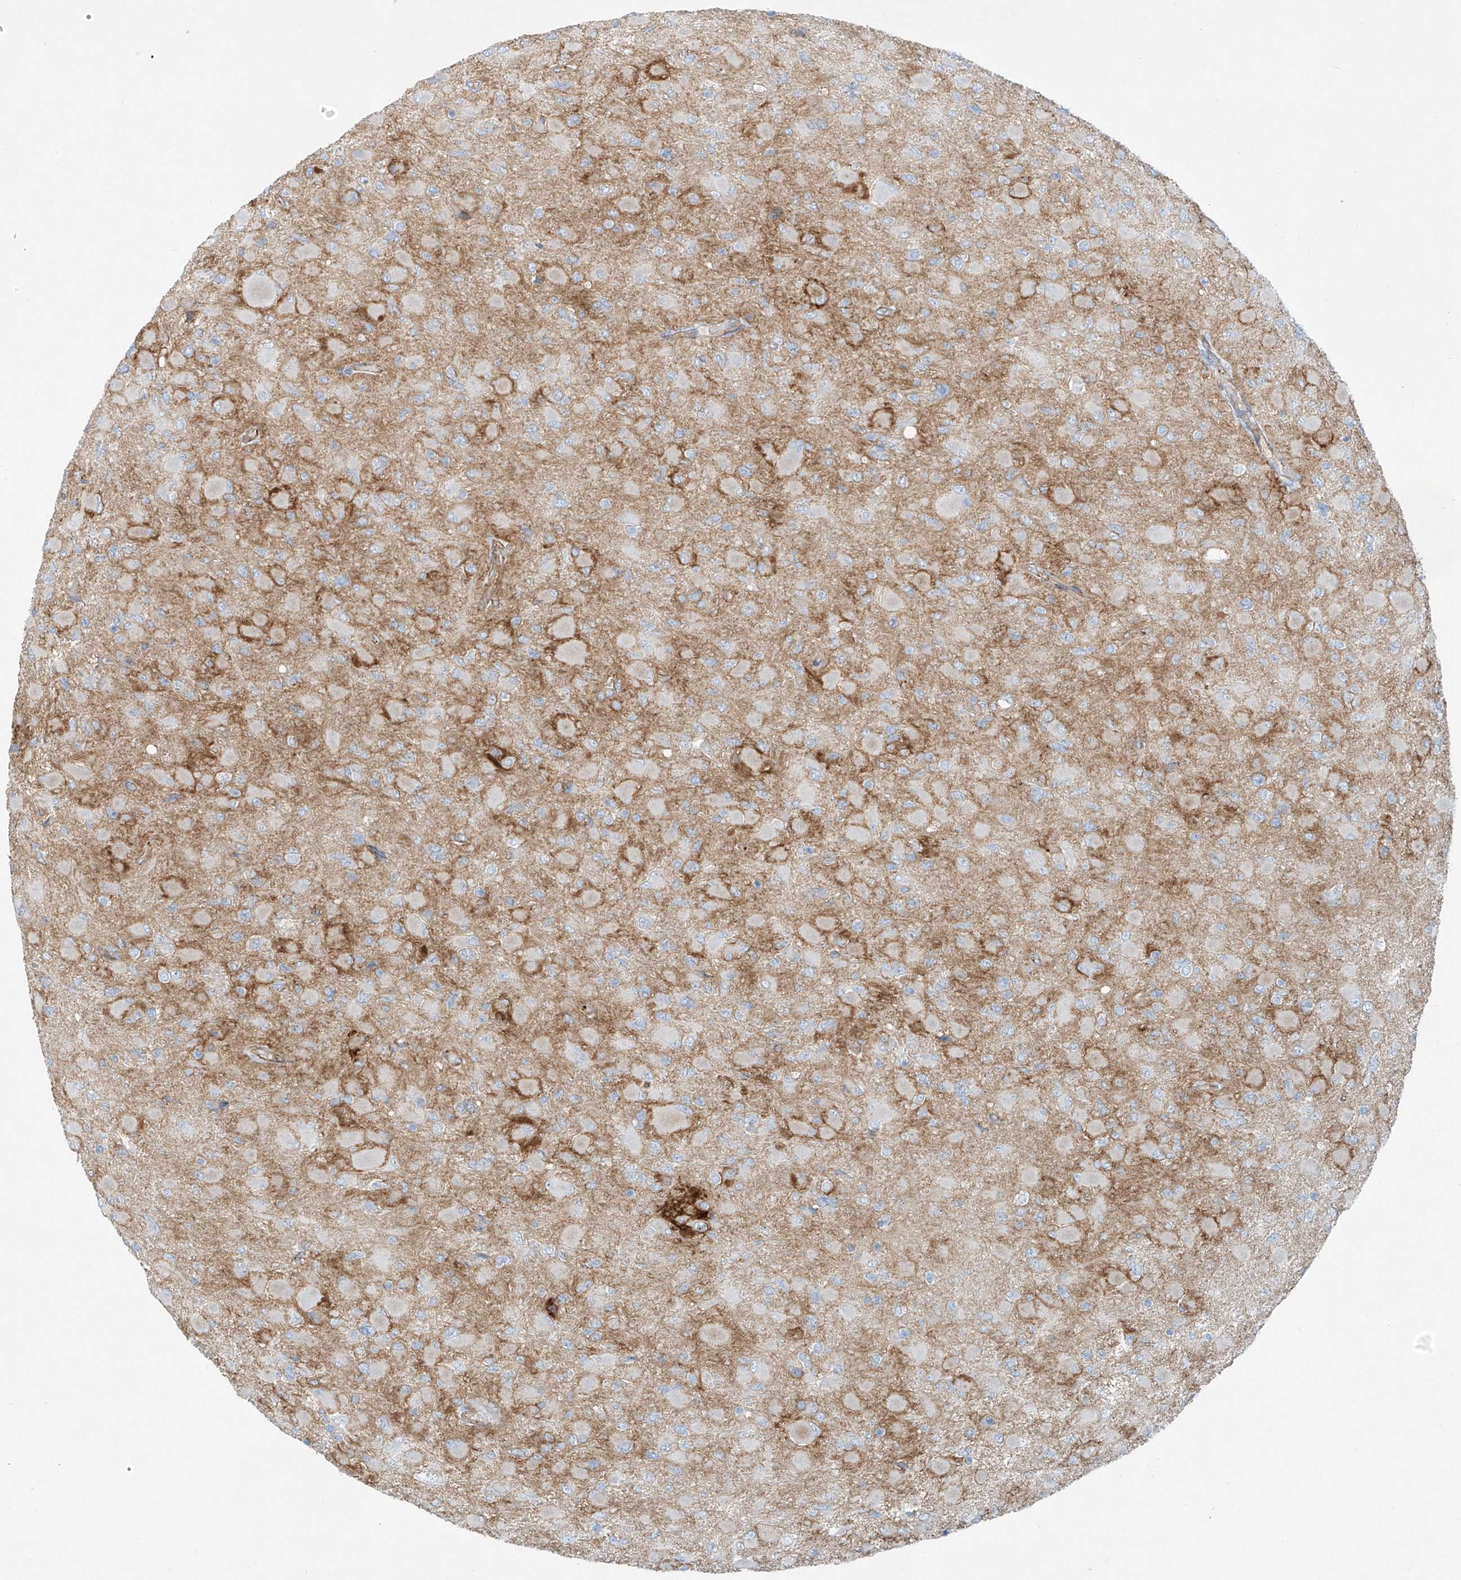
{"staining": {"intensity": "negative", "quantity": "none", "location": "none"}, "tissue": "glioma", "cell_type": "Tumor cells", "image_type": "cancer", "snomed": [{"axis": "morphology", "description": "Glioma, malignant, High grade"}, {"axis": "topography", "description": "Cerebral cortex"}], "caption": "DAB (3,3'-diaminobenzidine) immunohistochemical staining of malignant glioma (high-grade) reveals no significant expression in tumor cells.", "gene": "VAMP5", "patient": {"sex": "female", "age": 36}}